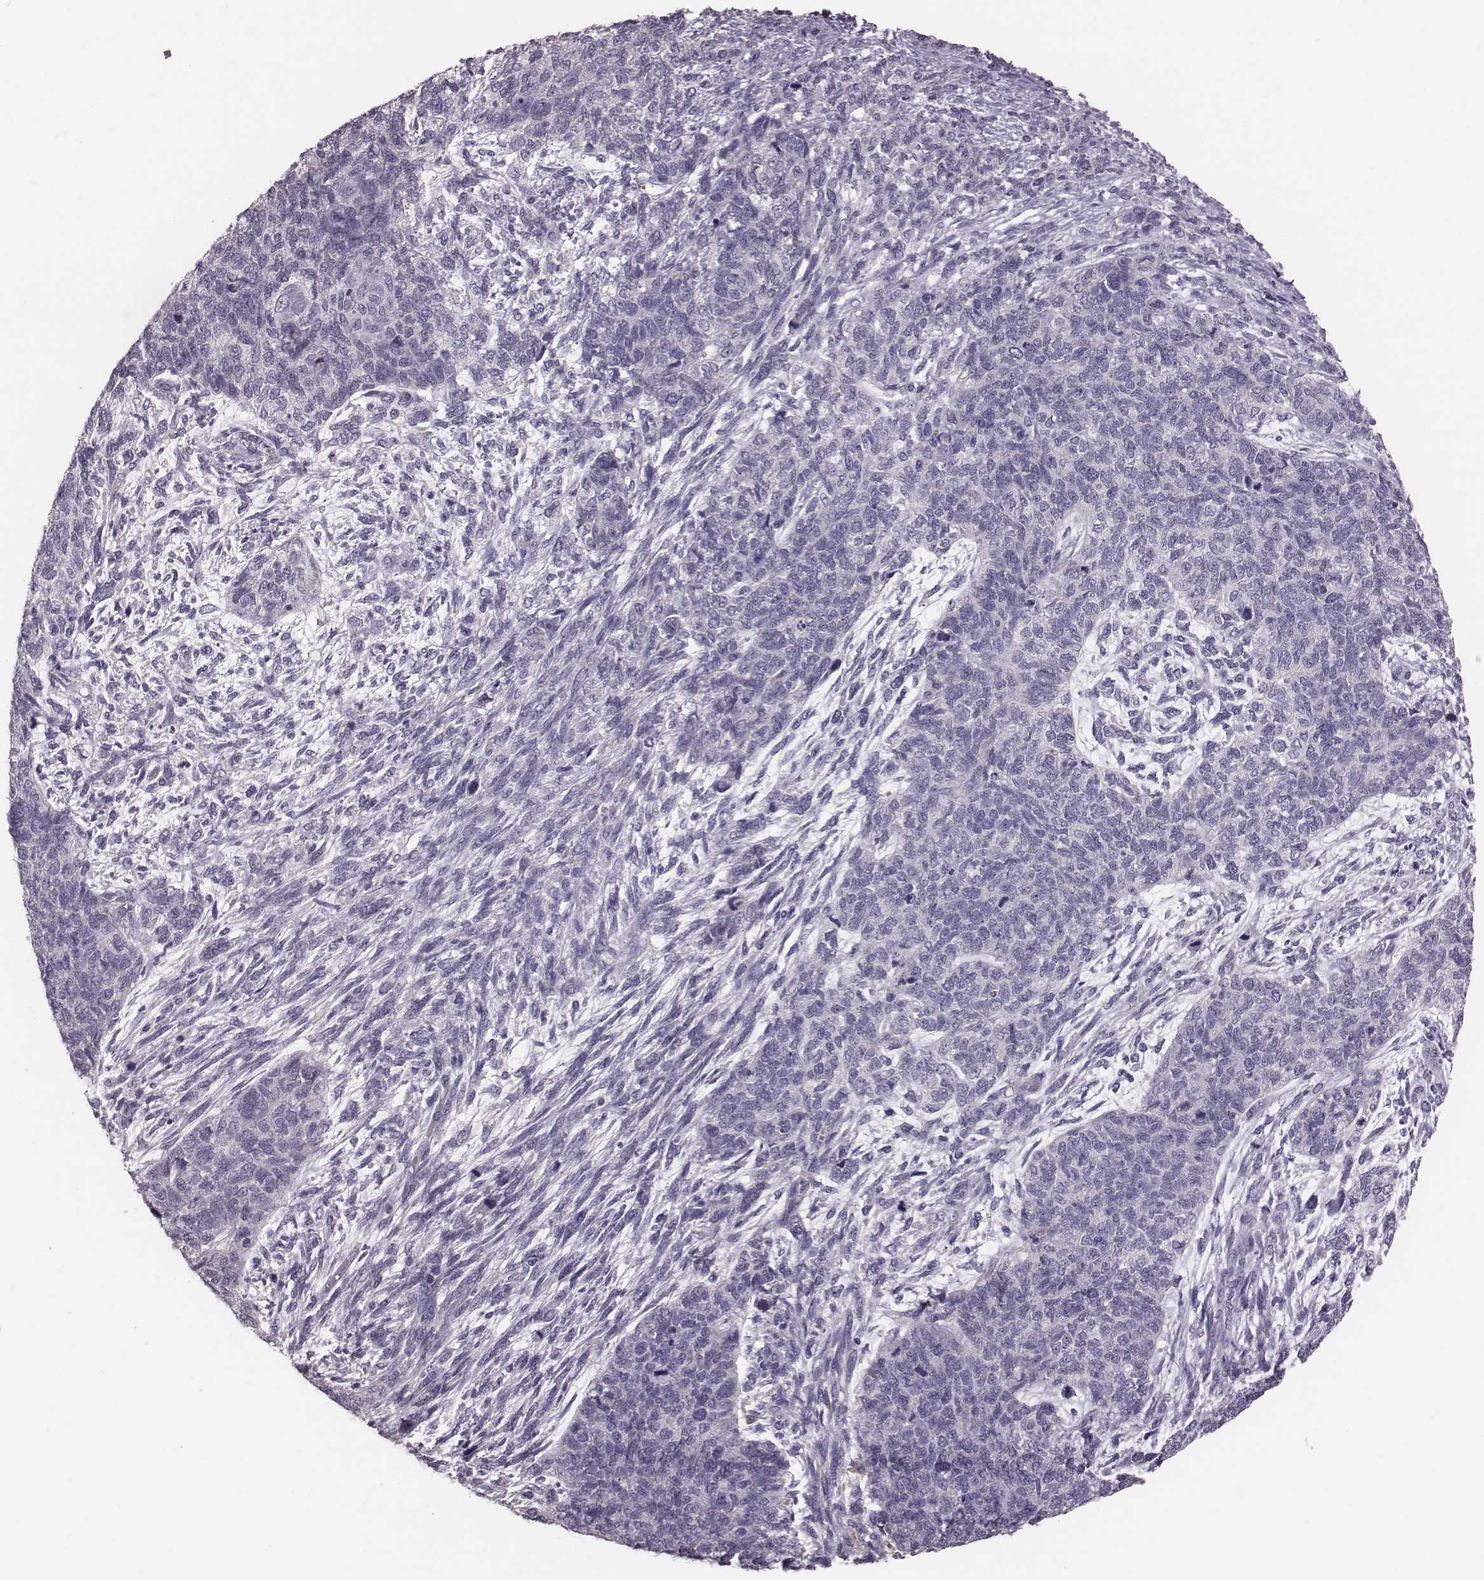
{"staining": {"intensity": "negative", "quantity": "none", "location": "none"}, "tissue": "cervical cancer", "cell_type": "Tumor cells", "image_type": "cancer", "snomed": [{"axis": "morphology", "description": "Squamous cell carcinoma, NOS"}, {"axis": "topography", "description": "Cervix"}], "caption": "A histopathology image of human cervical cancer (squamous cell carcinoma) is negative for staining in tumor cells.", "gene": "CFTR", "patient": {"sex": "female", "age": 63}}